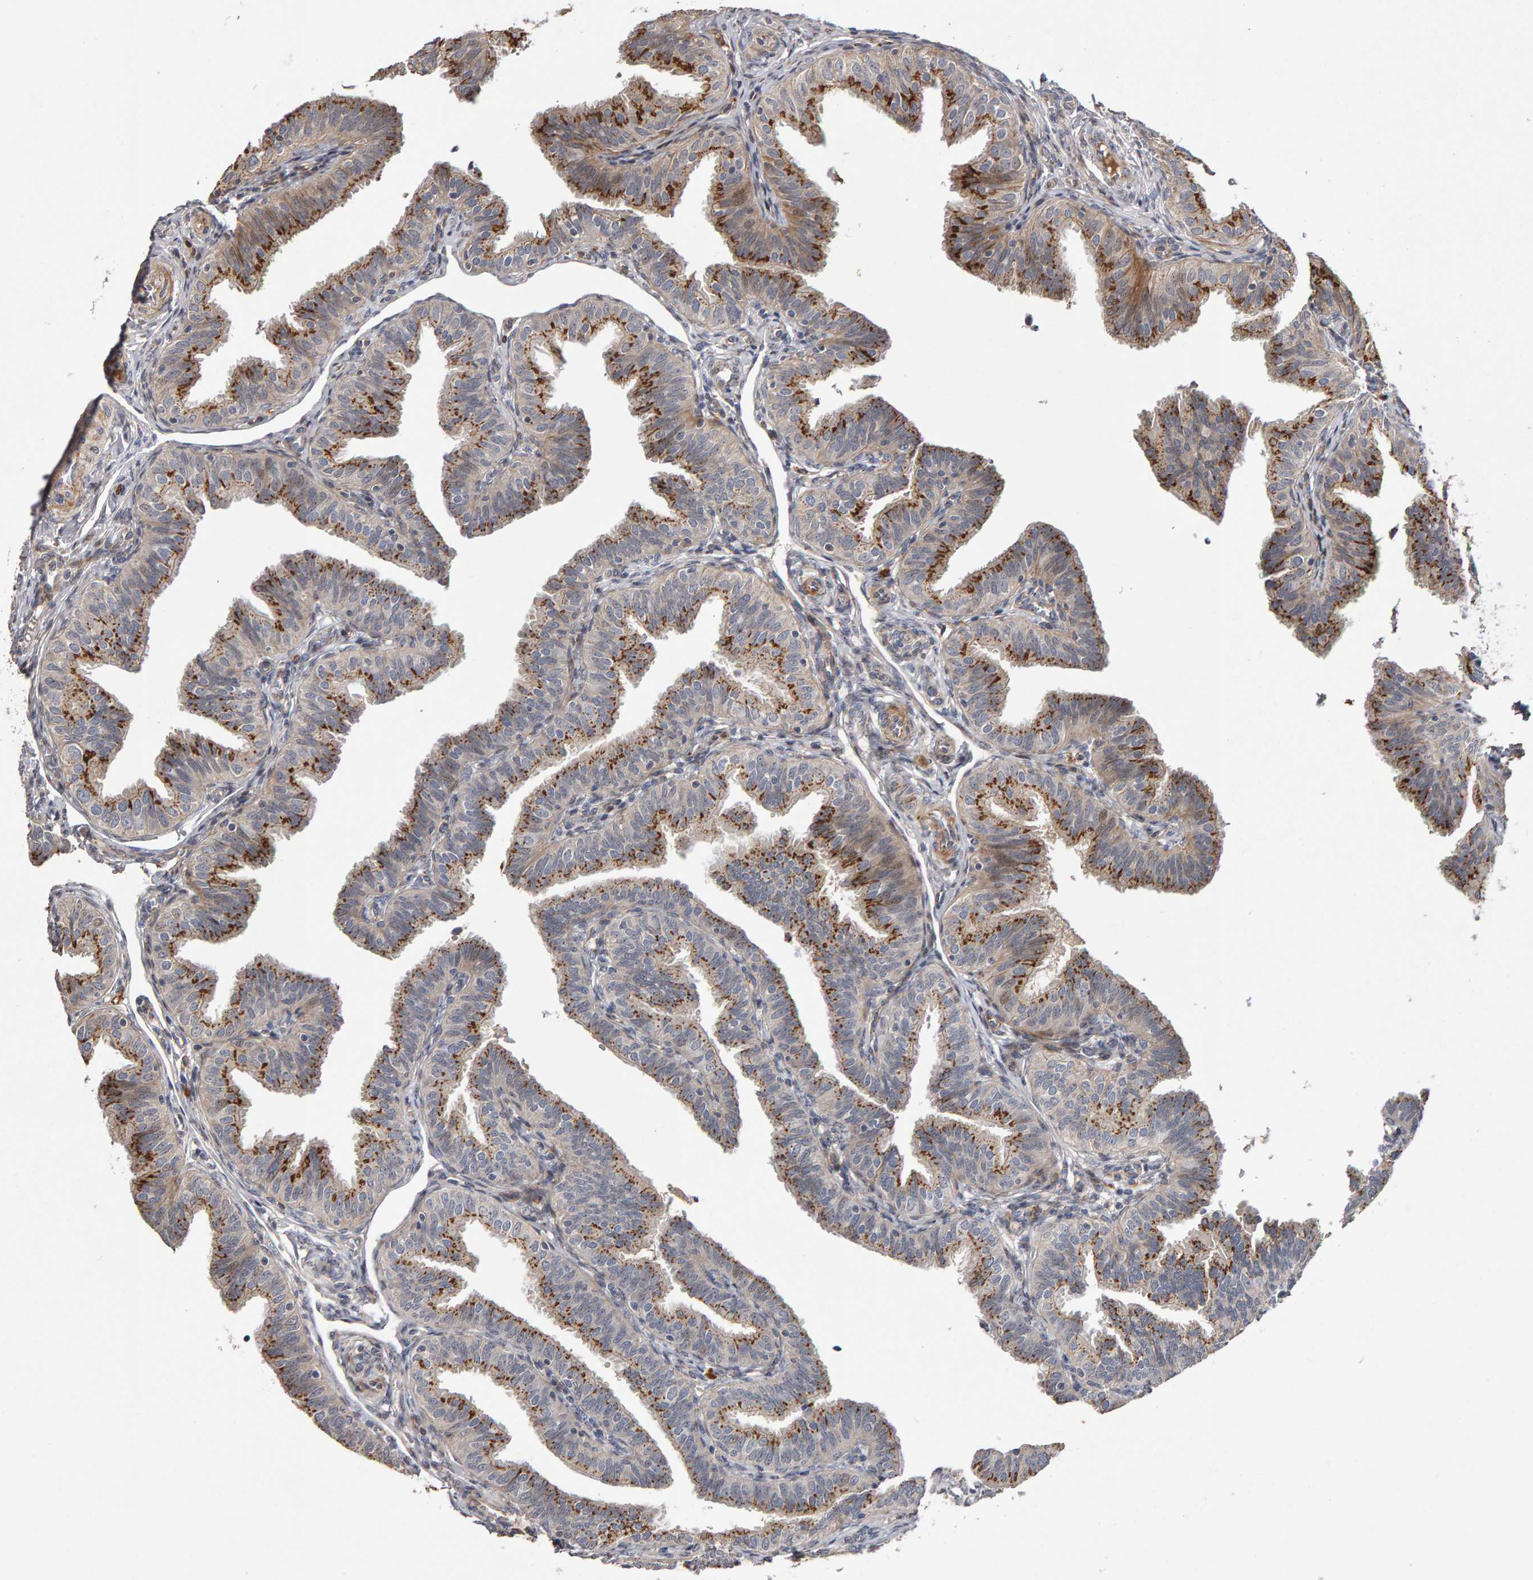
{"staining": {"intensity": "strong", "quantity": ">75%", "location": "cytoplasmic/membranous"}, "tissue": "fallopian tube", "cell_type": "Glandular cells", "image_type": "normal", "snomed": [{"axis": "morphology", "description": "Normal tissue, NOS"}, {"axis": "topography", "description": "Fallopian tube"}], "caption": "The micrograph displays a brown stain indicating the presence of a protein in the cytoplasmic/membranous of glandular cells in fallopian tube.", "gene": "CANT1", "patient": {"sex": "female", "age": 35}}